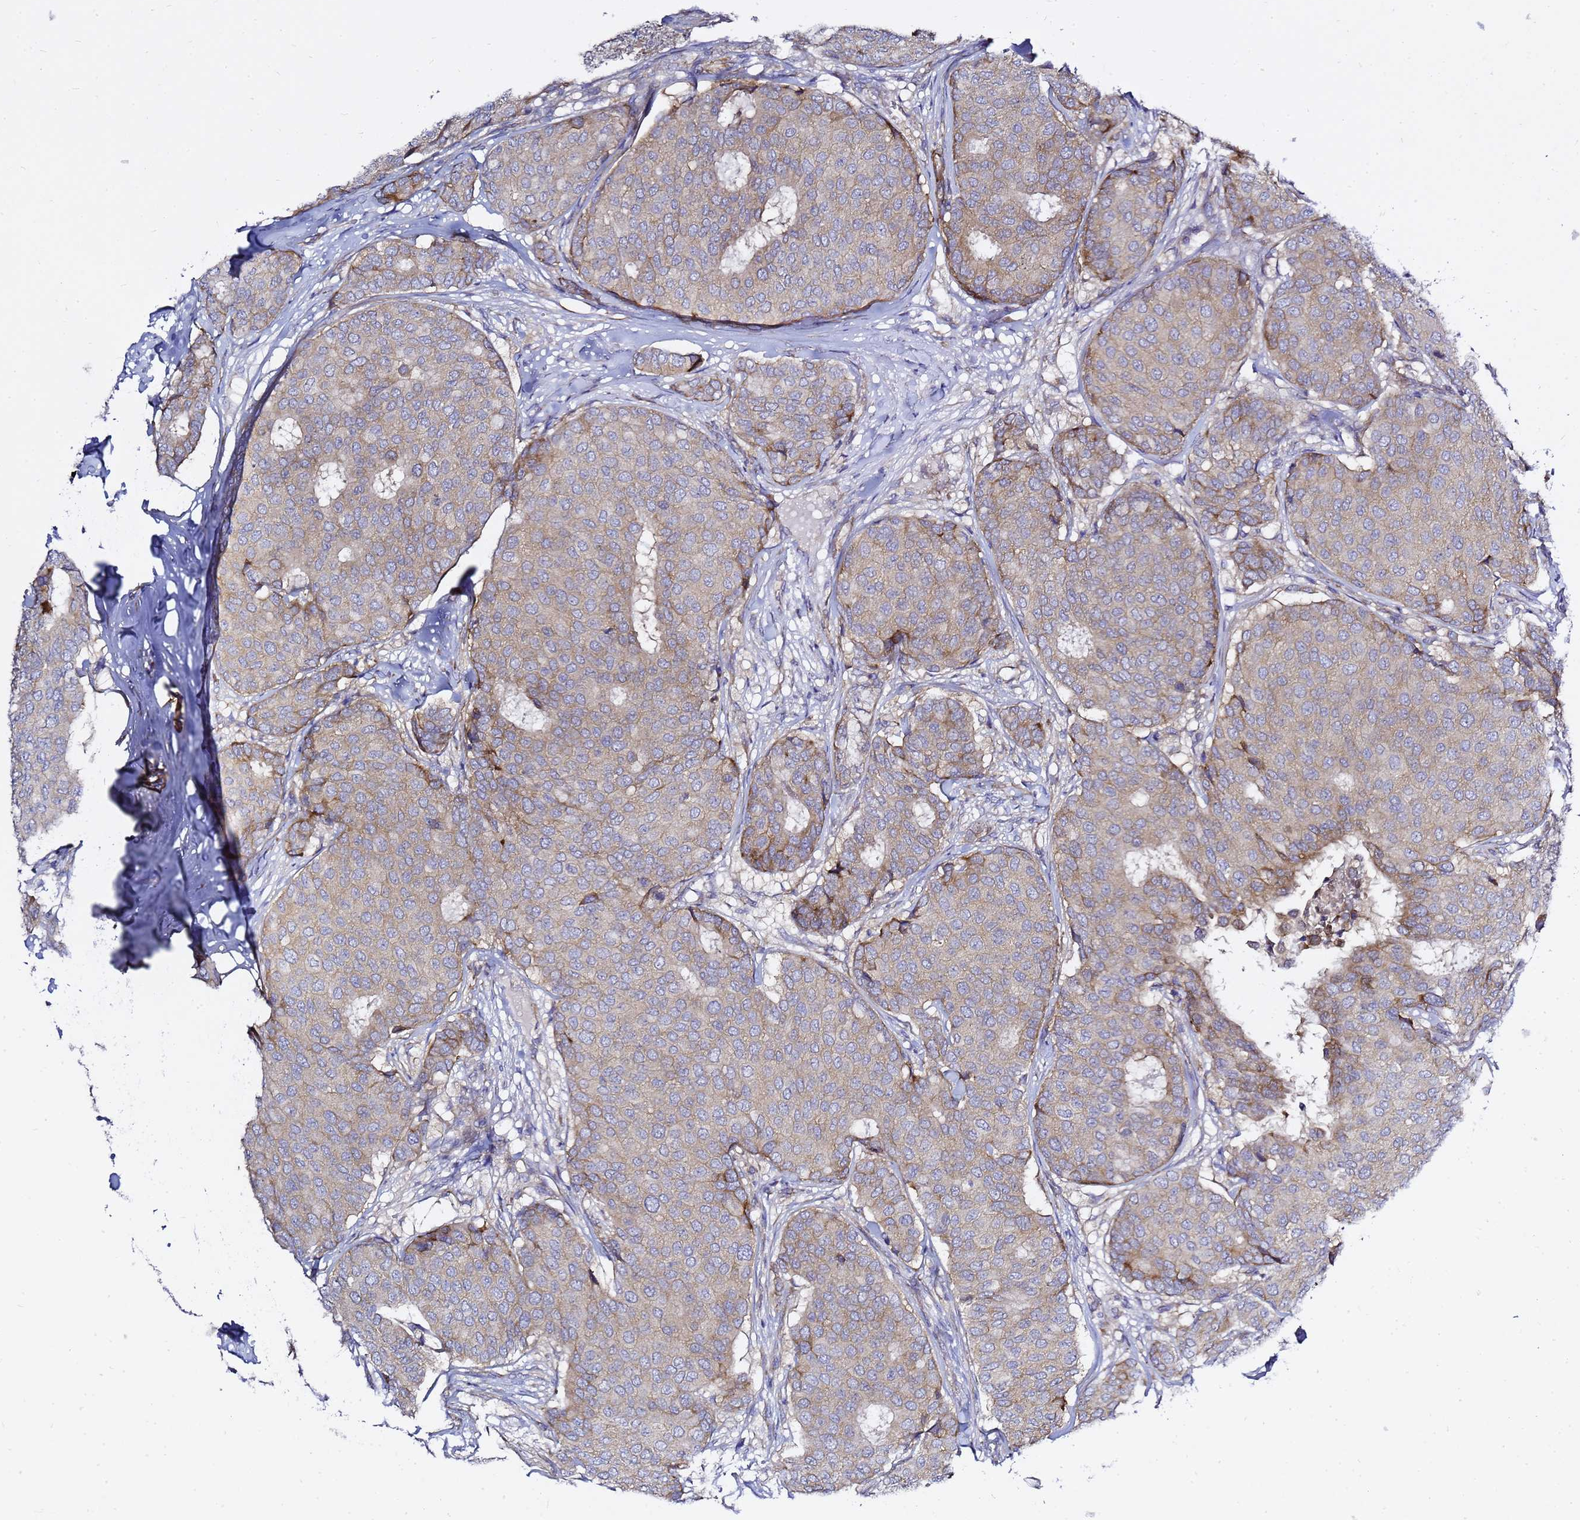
{"staining": {"intensity": "weak", "quantity": "25%-75%", "location": "cytoplasmic/membranous"}, "tissue": "breast cancer", "cell_type": "Tumor cells", "image_type": "cancer", "snomed": [{"axis": "morphology", "description": "Duct carcinoma"}, {"axis": "topography", "description": "Breast"}], "caption": "Protein staining of invasive ductal carcinoma (breast) tissue displays weak cytoplasmic/membranous positivity in about 25%-75% of tumor cells. (DAB = brown stain, brightfield microscopy at high magnification).", "gene": "MON1B", "patient": {"sex": "female", "age": 75}}